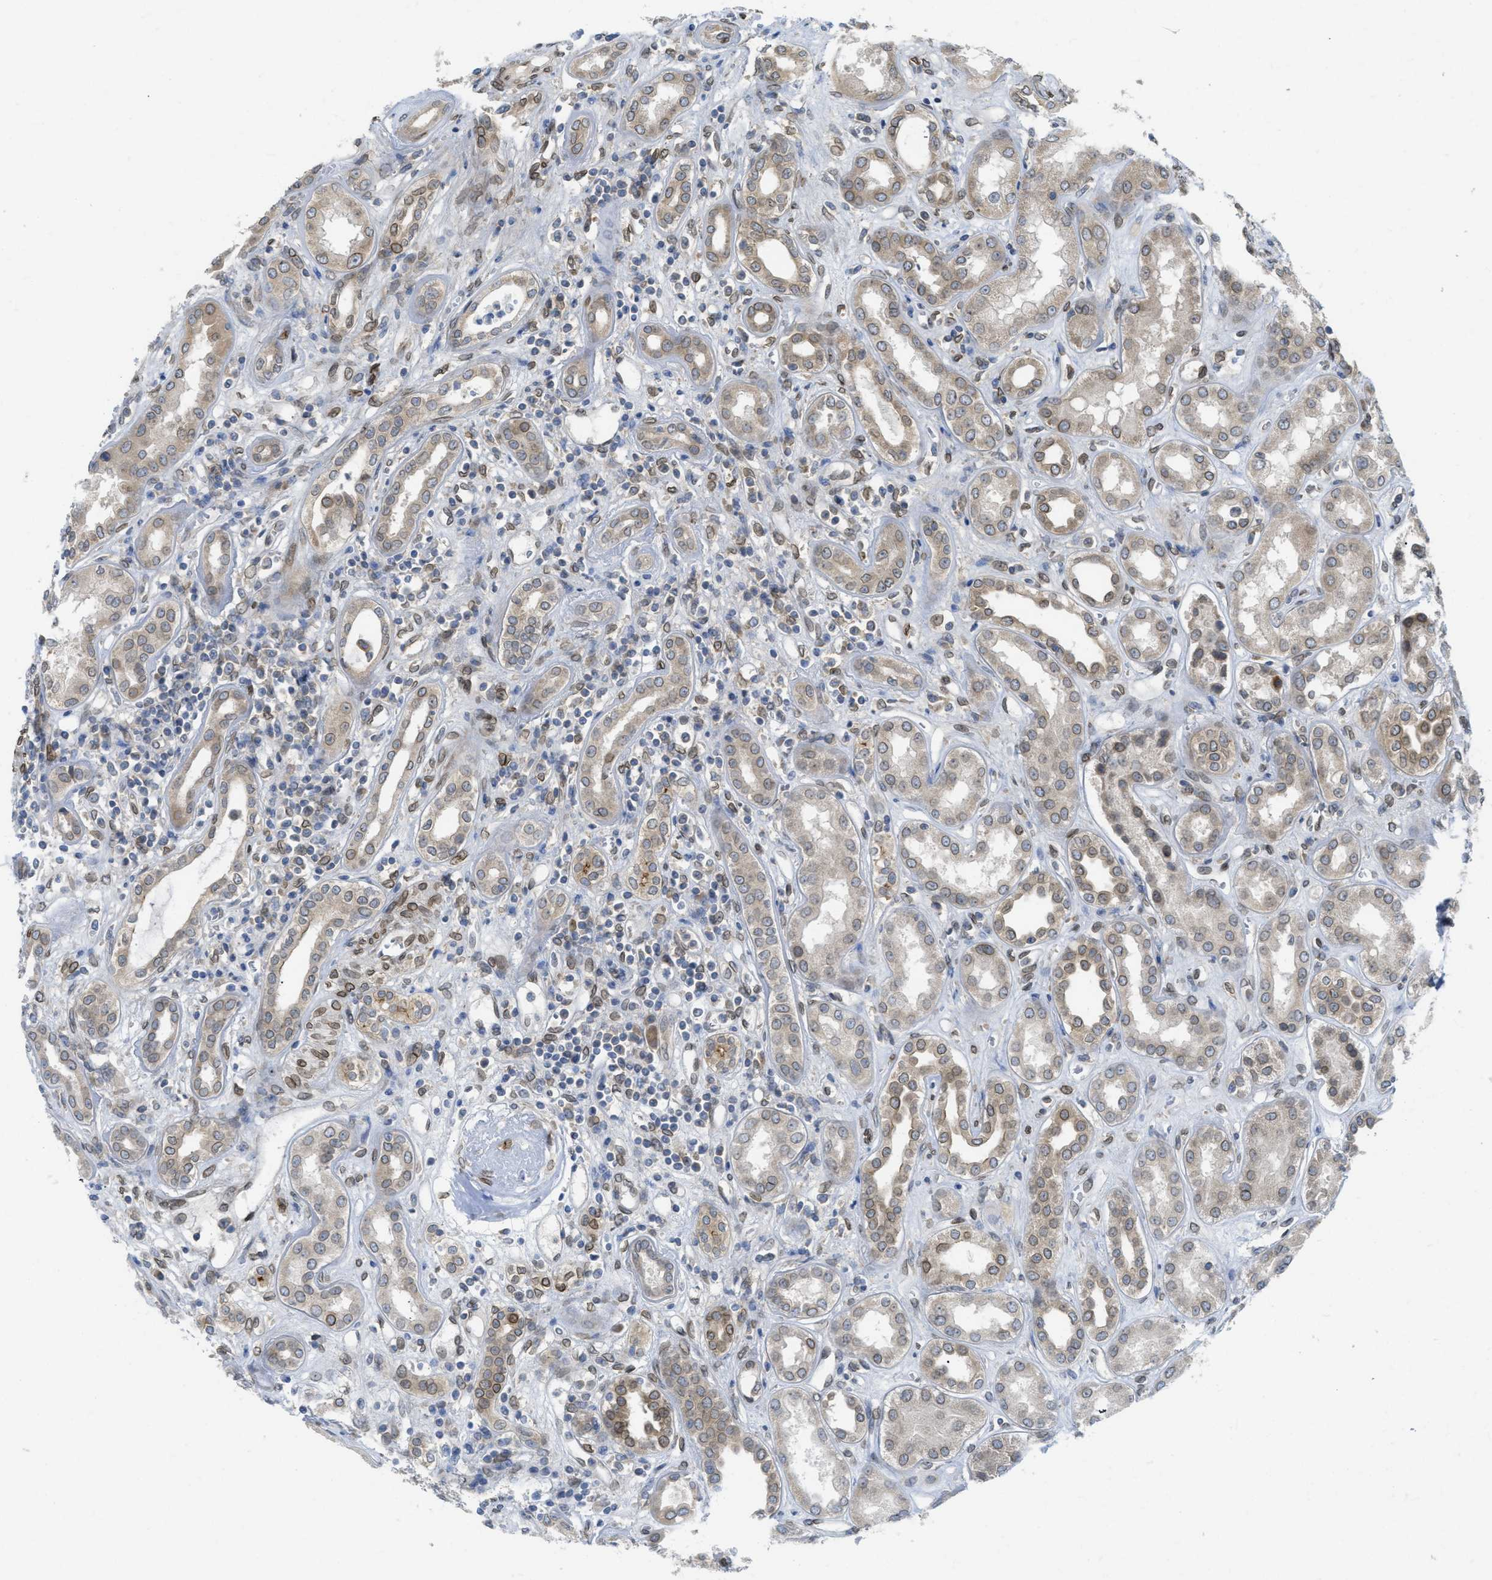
{"staining": {"intensity": "moderate", "quantity": "25%-75%", "location": "cytoplasmic/membranous,nuclear"}, "tissue": "kidney", "cell_type": "Cells in tubules", "image_type": "normal", "snomed": [{"axis": "morphology", "description": "Normal tissue, NOS"}, {"axis": "topography", "description": "Kidney"}], "caption": "Immunohistochemistry image of normal kidney stained for a protein (brown), which exhibits medium levels of moderate cytoplasmic/membranous,nuclear positivity in about 25%-75% of cells in tubules.", "gene": "EIF2AK3", "patient": {"sex": "male", "age": 59}}